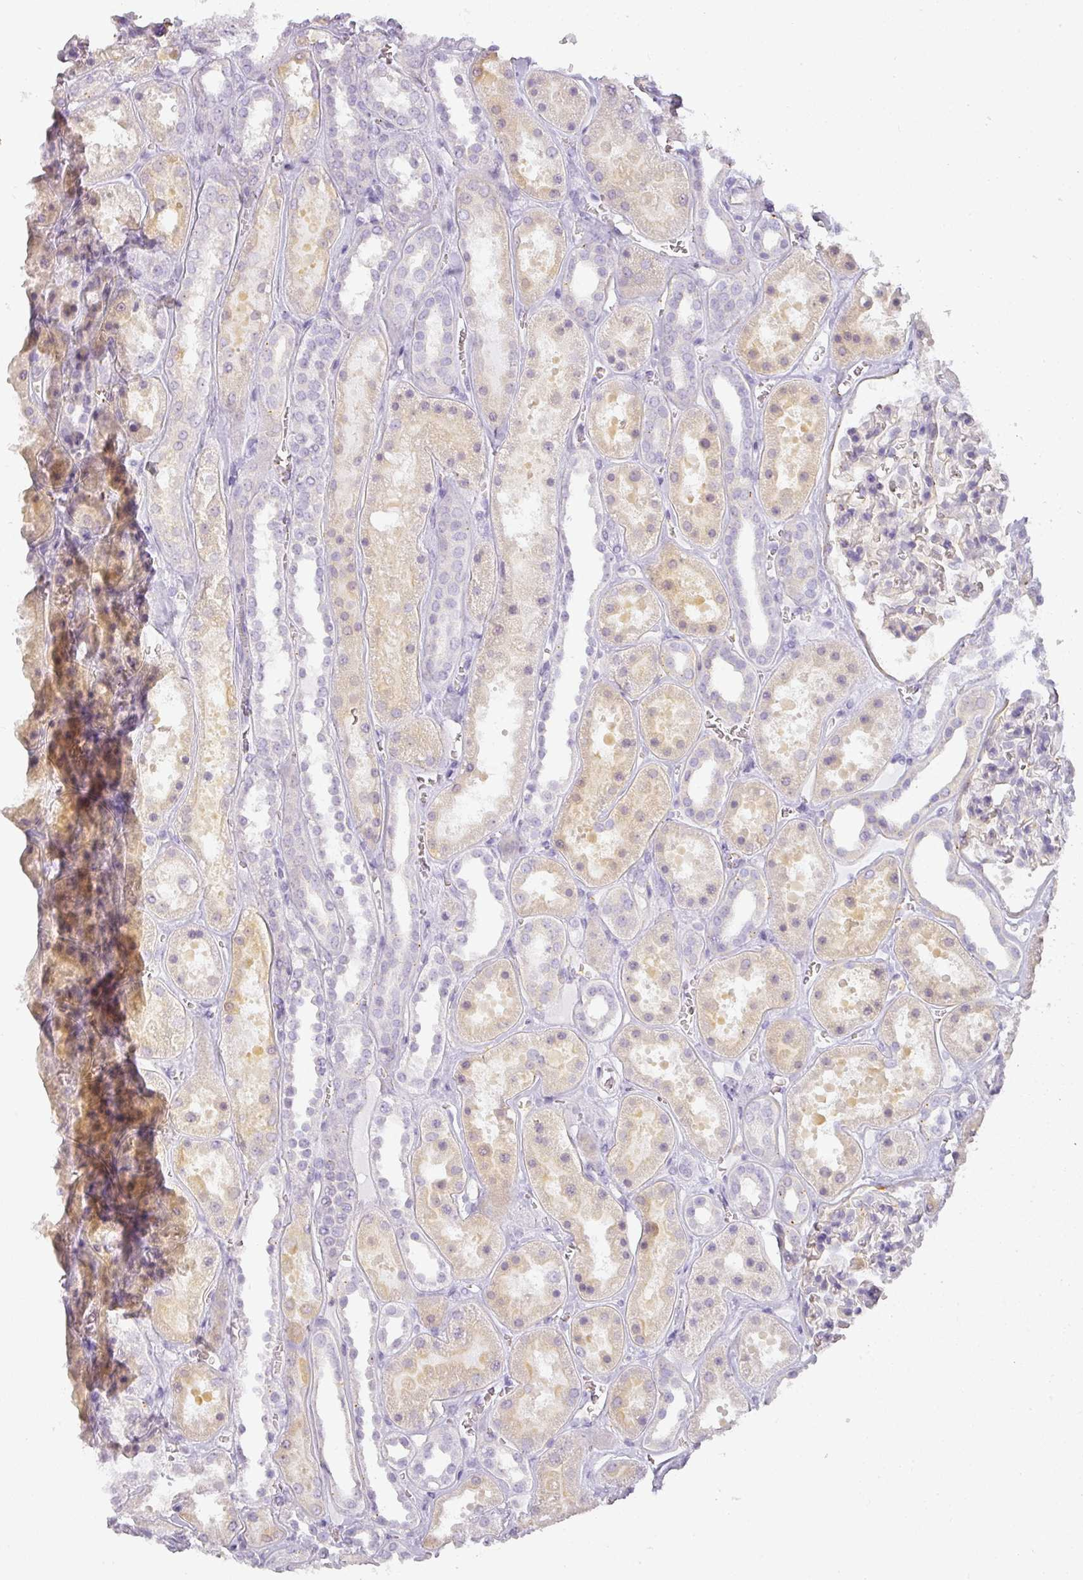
{"staining": {"intensity": "weak", "quantity": "<25%", "location": "cytoplasmic/membranous"}, "tissue": "kidney", "cell_type": "Cells in glomeruli", "image_type": "normal", "snomed": [{"axis": "morphology", "description": "Normal tissue, NOS"}, {"axis": "topography", "description": "Kidney"}], "caption": "Immunohistochemical staining of unremarkable human kidney shows no significant expression in cells in glomeruli. Brightfield microscopy of immunohistochemistry (IHC) stained with DAB (brown) and hematoxylin (blue), captured at high magnification.", "gene": "TMEM42", "patient": {"sex": "female", "age": 41}}